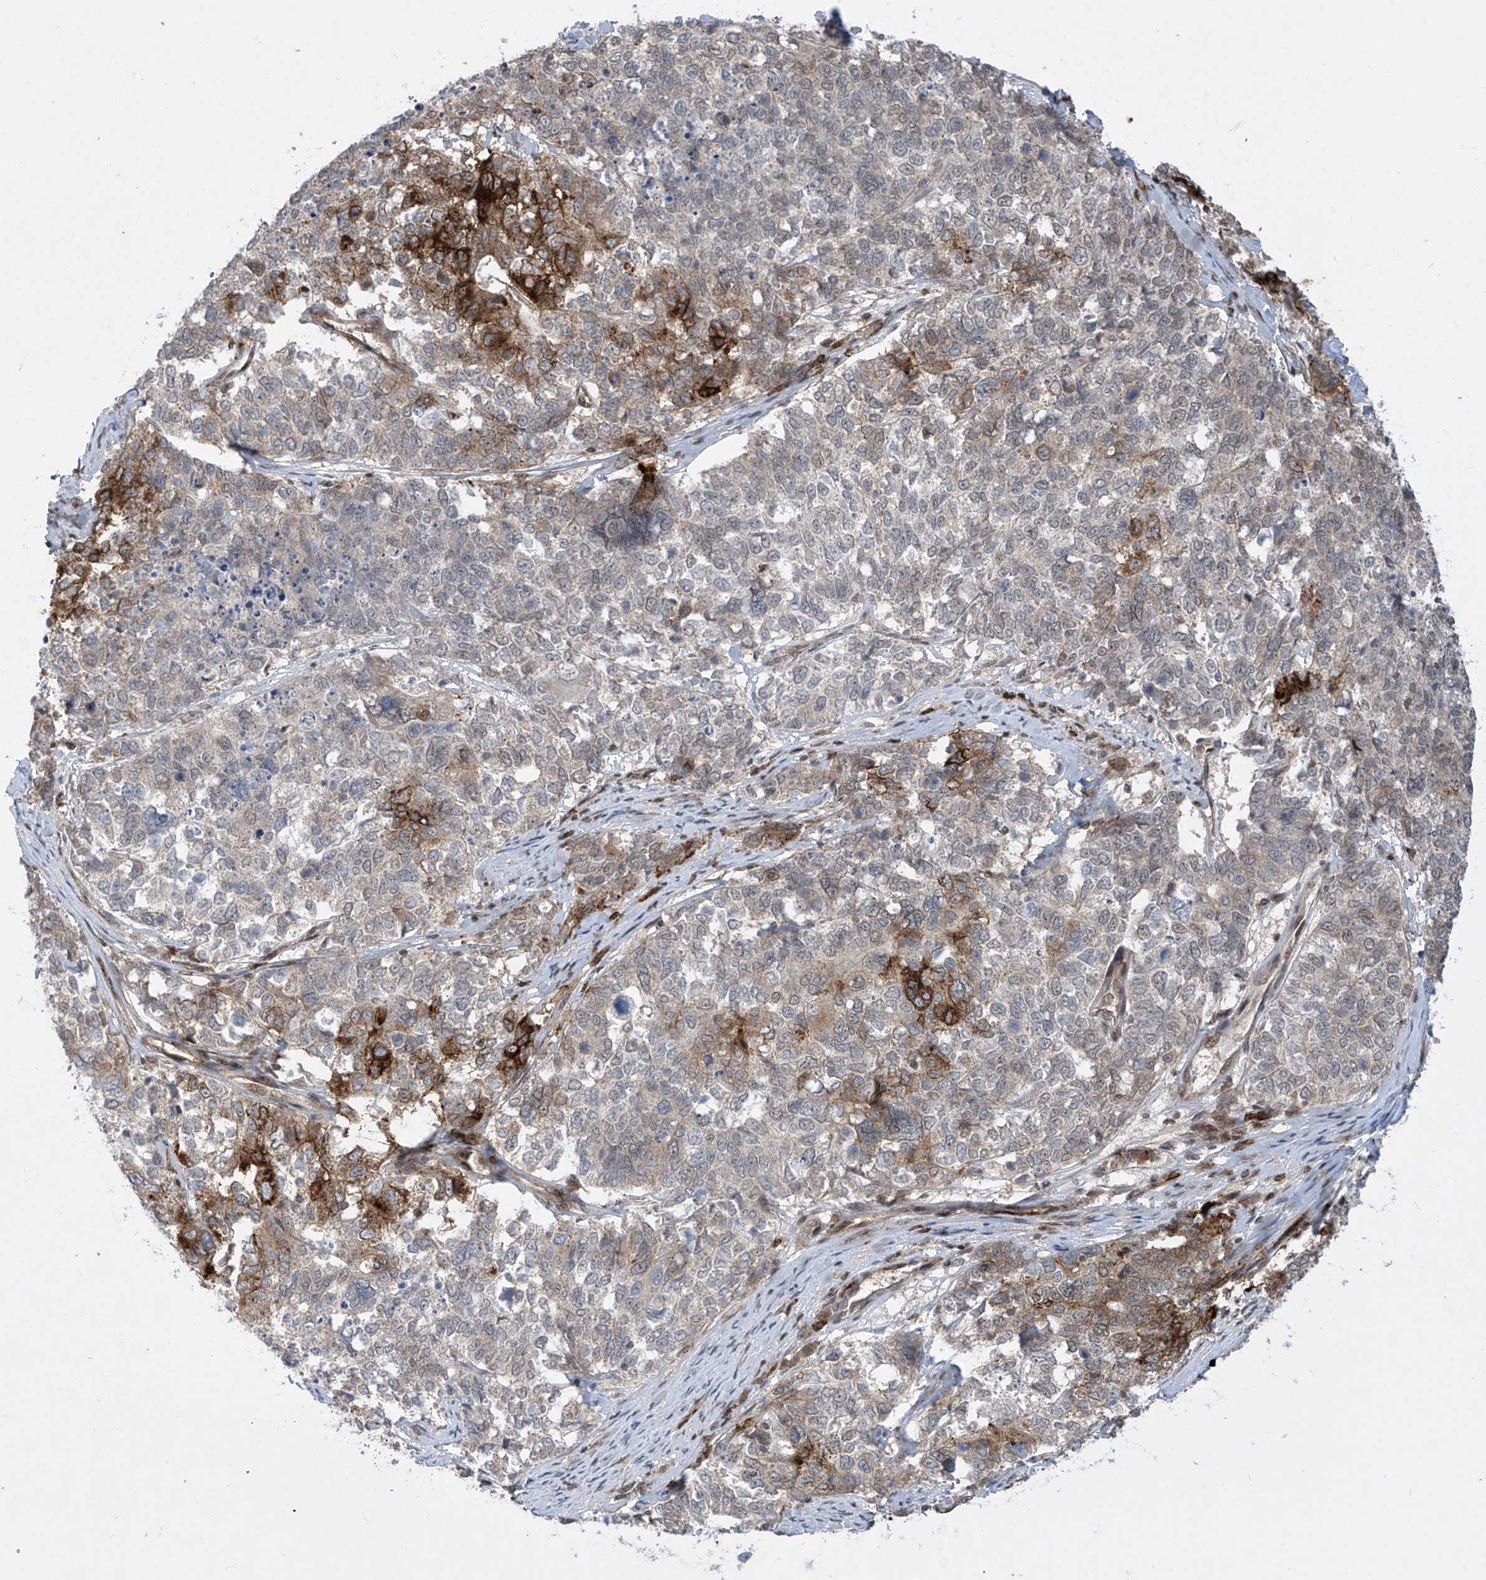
{"staining": {"intensity": "strong", "quantity": "<25%", "location": "cytoplasmic/membranous"}, "tissue": "cervical cancer", "cell_type": "Tumor cells", "image_type": "cancer", "snomed": [{"axis": "morphology", "description": "Squamous cell carcinoma, NOS"}, {"axis": "topography", "description": "Cervix"}], "caption": "DAB (3,3'-diaminobenzidine) immunohistochemical staining of squamous cell carcinoma (cervical) reveals strong cytoplasmic/membranous protein staining in about <25% of tumor cells.", "gene": "LAGE3", "patient": {"sex": "female", "age": 63}}